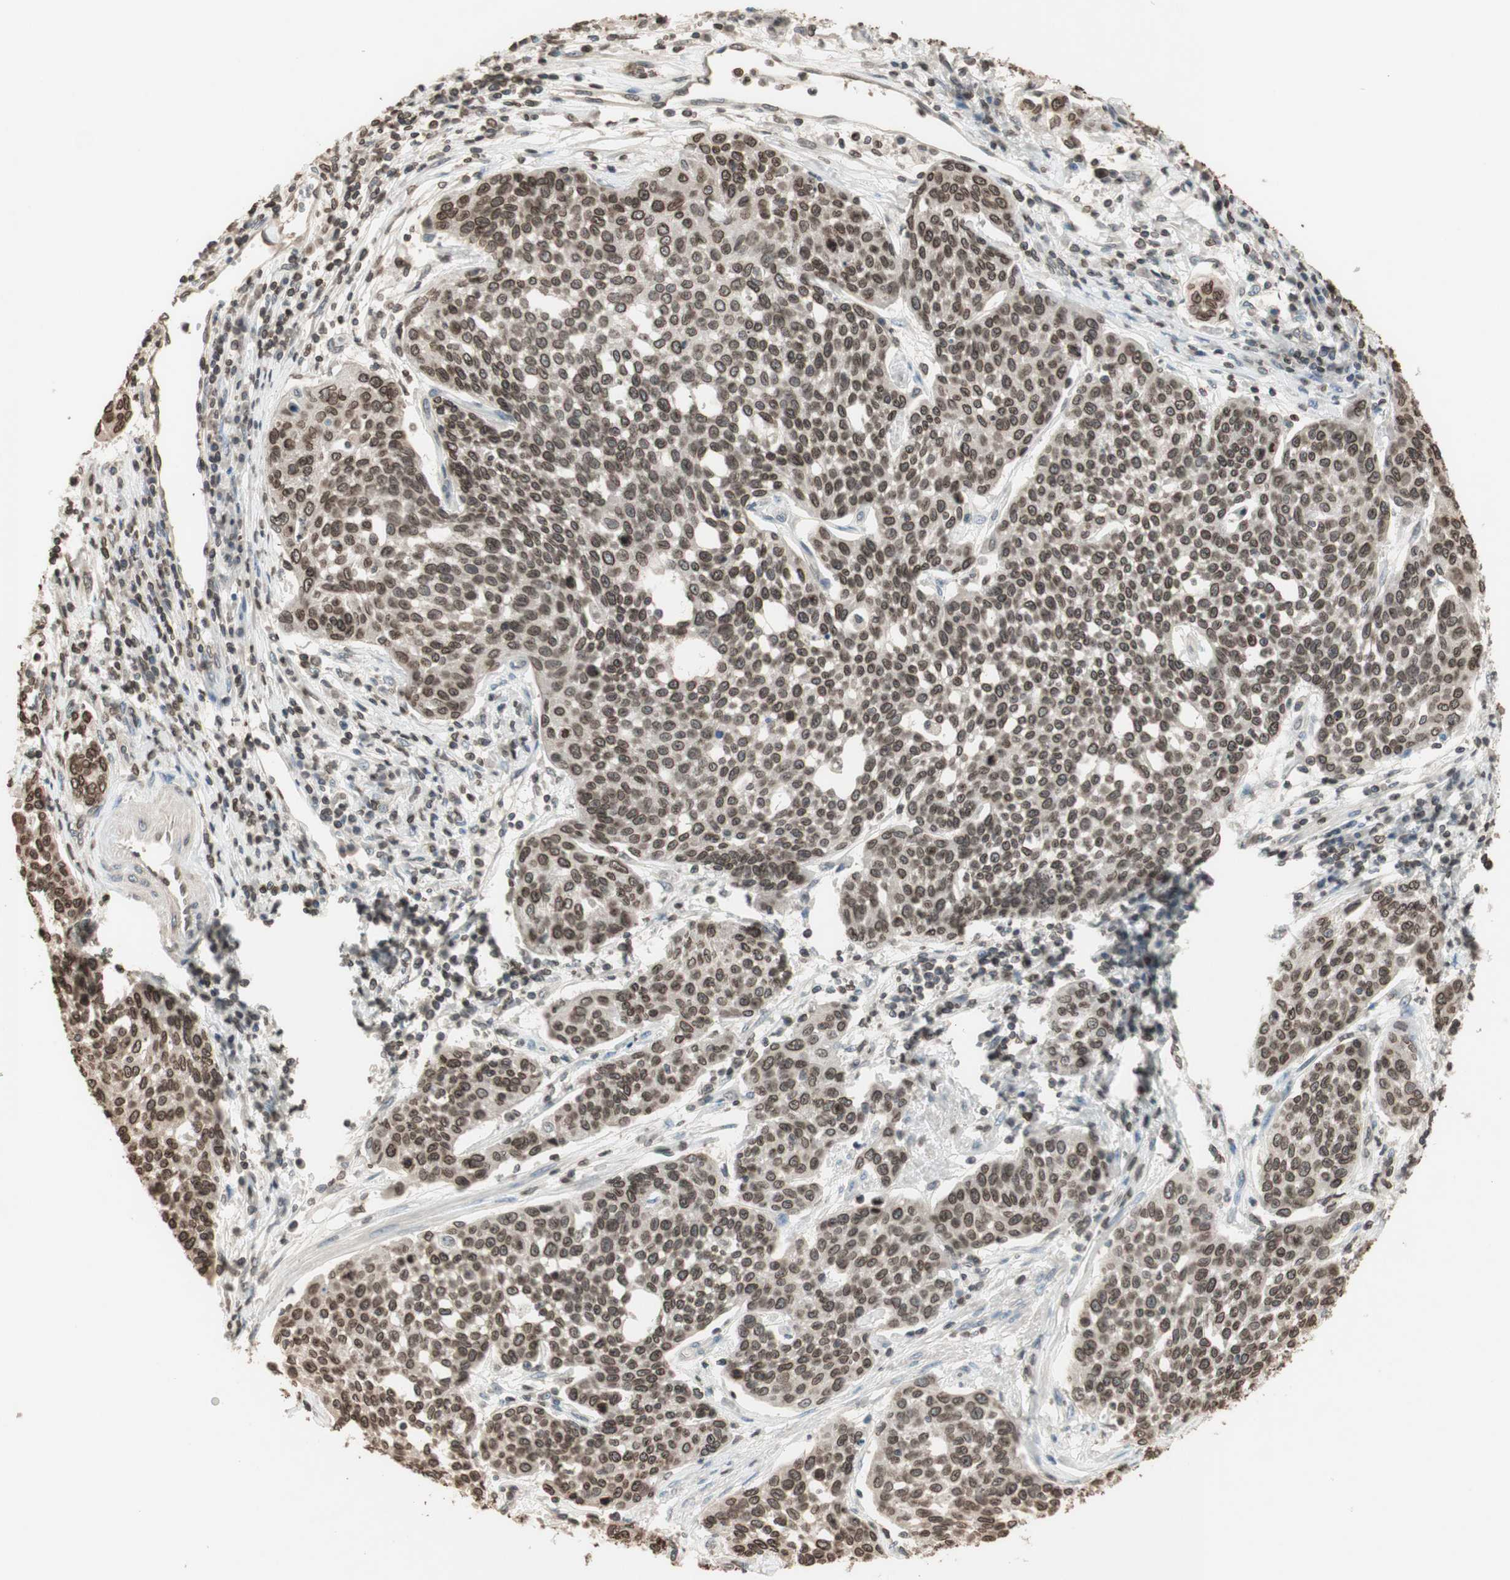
{"staining": {"intensity": "moderate", "quantity": ">75%", "location": "cytoplasmic/membranous,nuclear"}, "tissue": "cervical cancer", "cell_type": "Tumor cells", "image_type": "cancer", "snomed": [{"axis": "morphology", "description": "Squamous cell carcinoma, NOS"}, {"axis": "topography", "description": "Cervix"}], "caption": "This micrograph shows immunohistochemistry staining of cervical cancer, with medium moderate cytoplasmic/membranous and nuclear staining in approximately >75% of tumor cells.", "gene": "TMPO", "patient": {"sex": "female", "age": 34}}